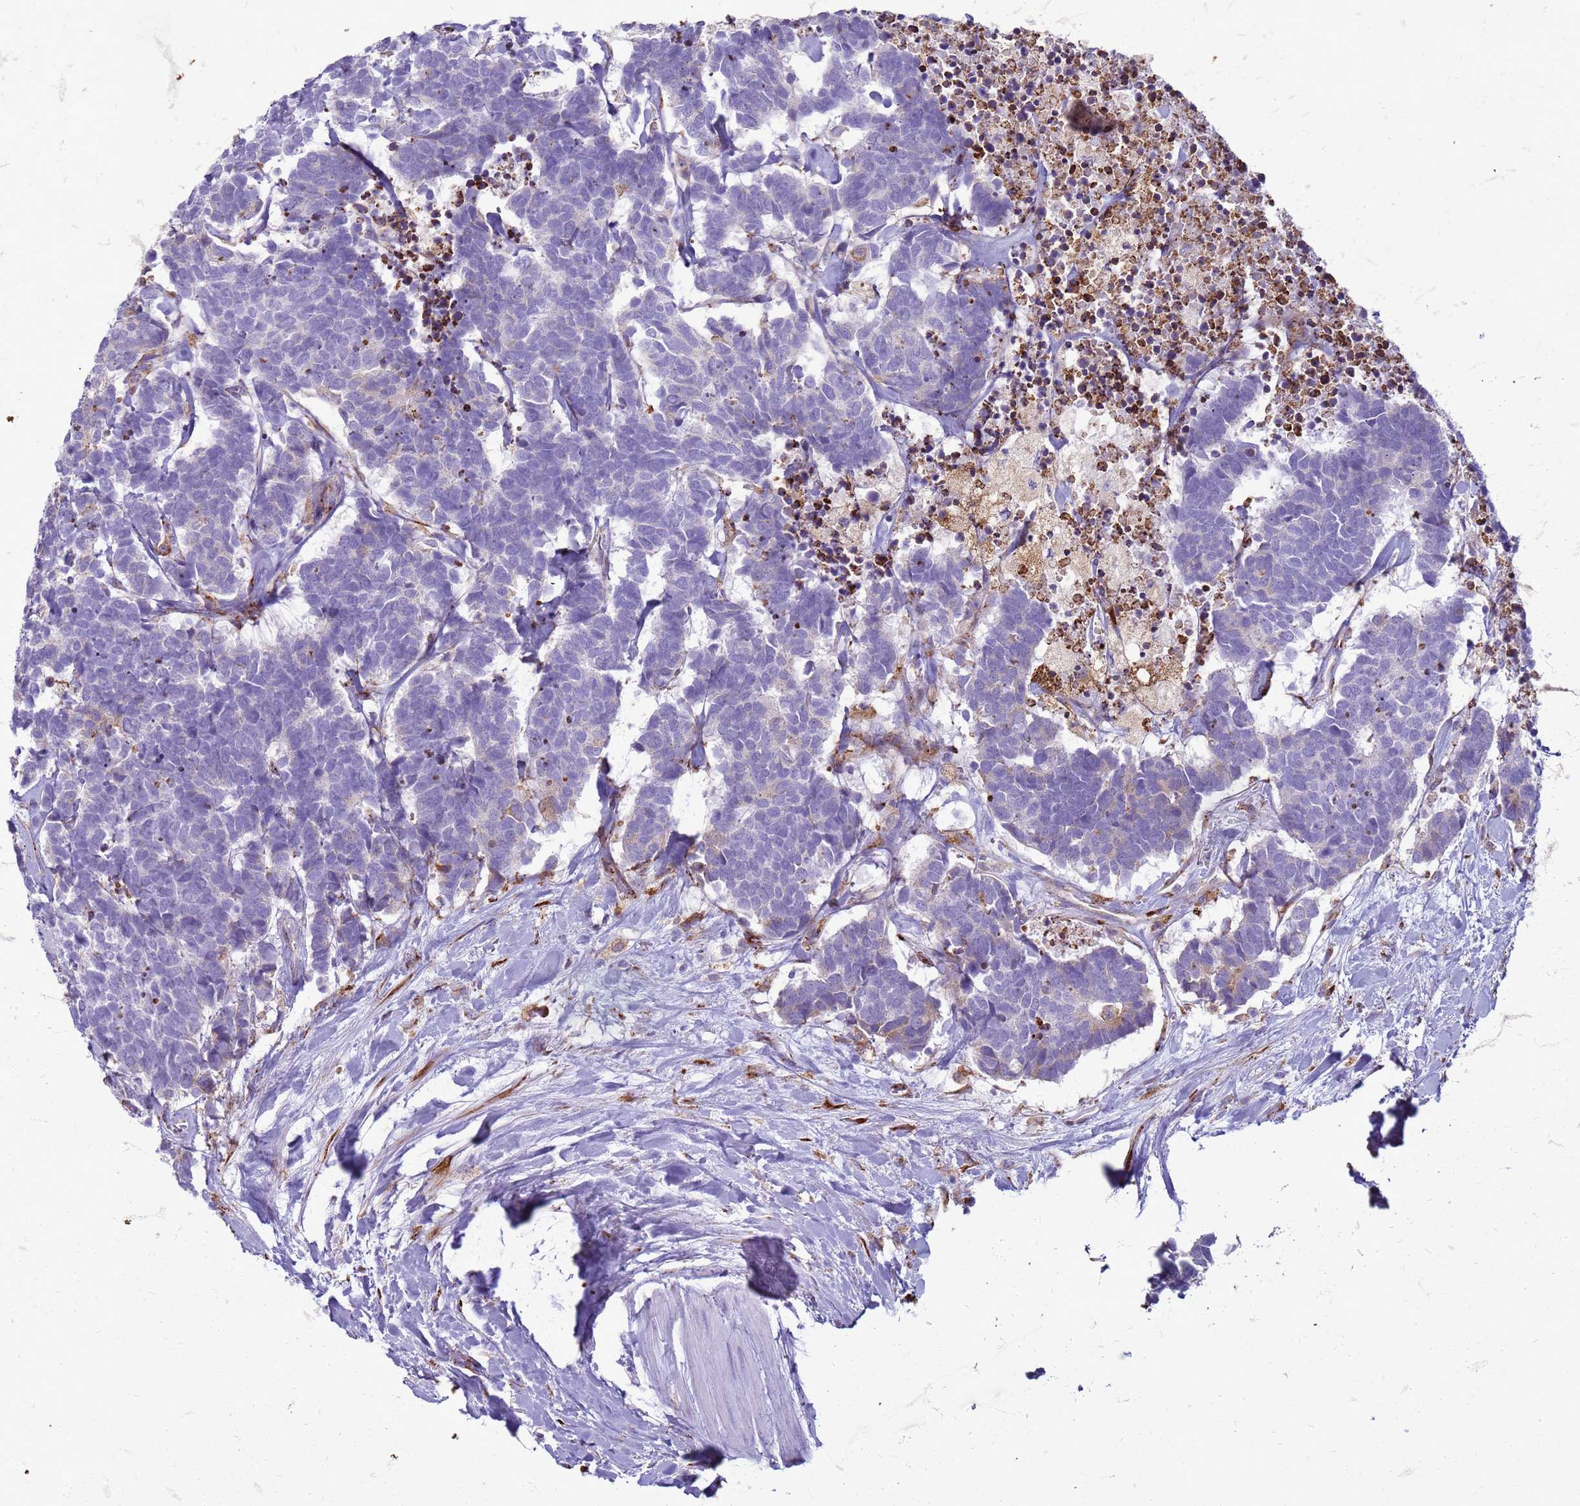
{"staining": {"intensity": "negative", "quantity": "none", "location": "none"}, "tissue": "carcinoid", "cell_type": "Tumor cells", "image_type": "cancer", "snomed": [{"axis": "morphology", "description": "Carcinoma, NOS"}, {"axis": "morphology", "description": "Carcinoid, malignant, NOS"}, {"axis": "topography", "description": "Urinary bladder"}], "caption": "Immunohistochemical staining of human carcinoma reveals no significant positivity in tumor cells.", "gene": "PDK3", "patient": {"sex": "male", "age": 57}}